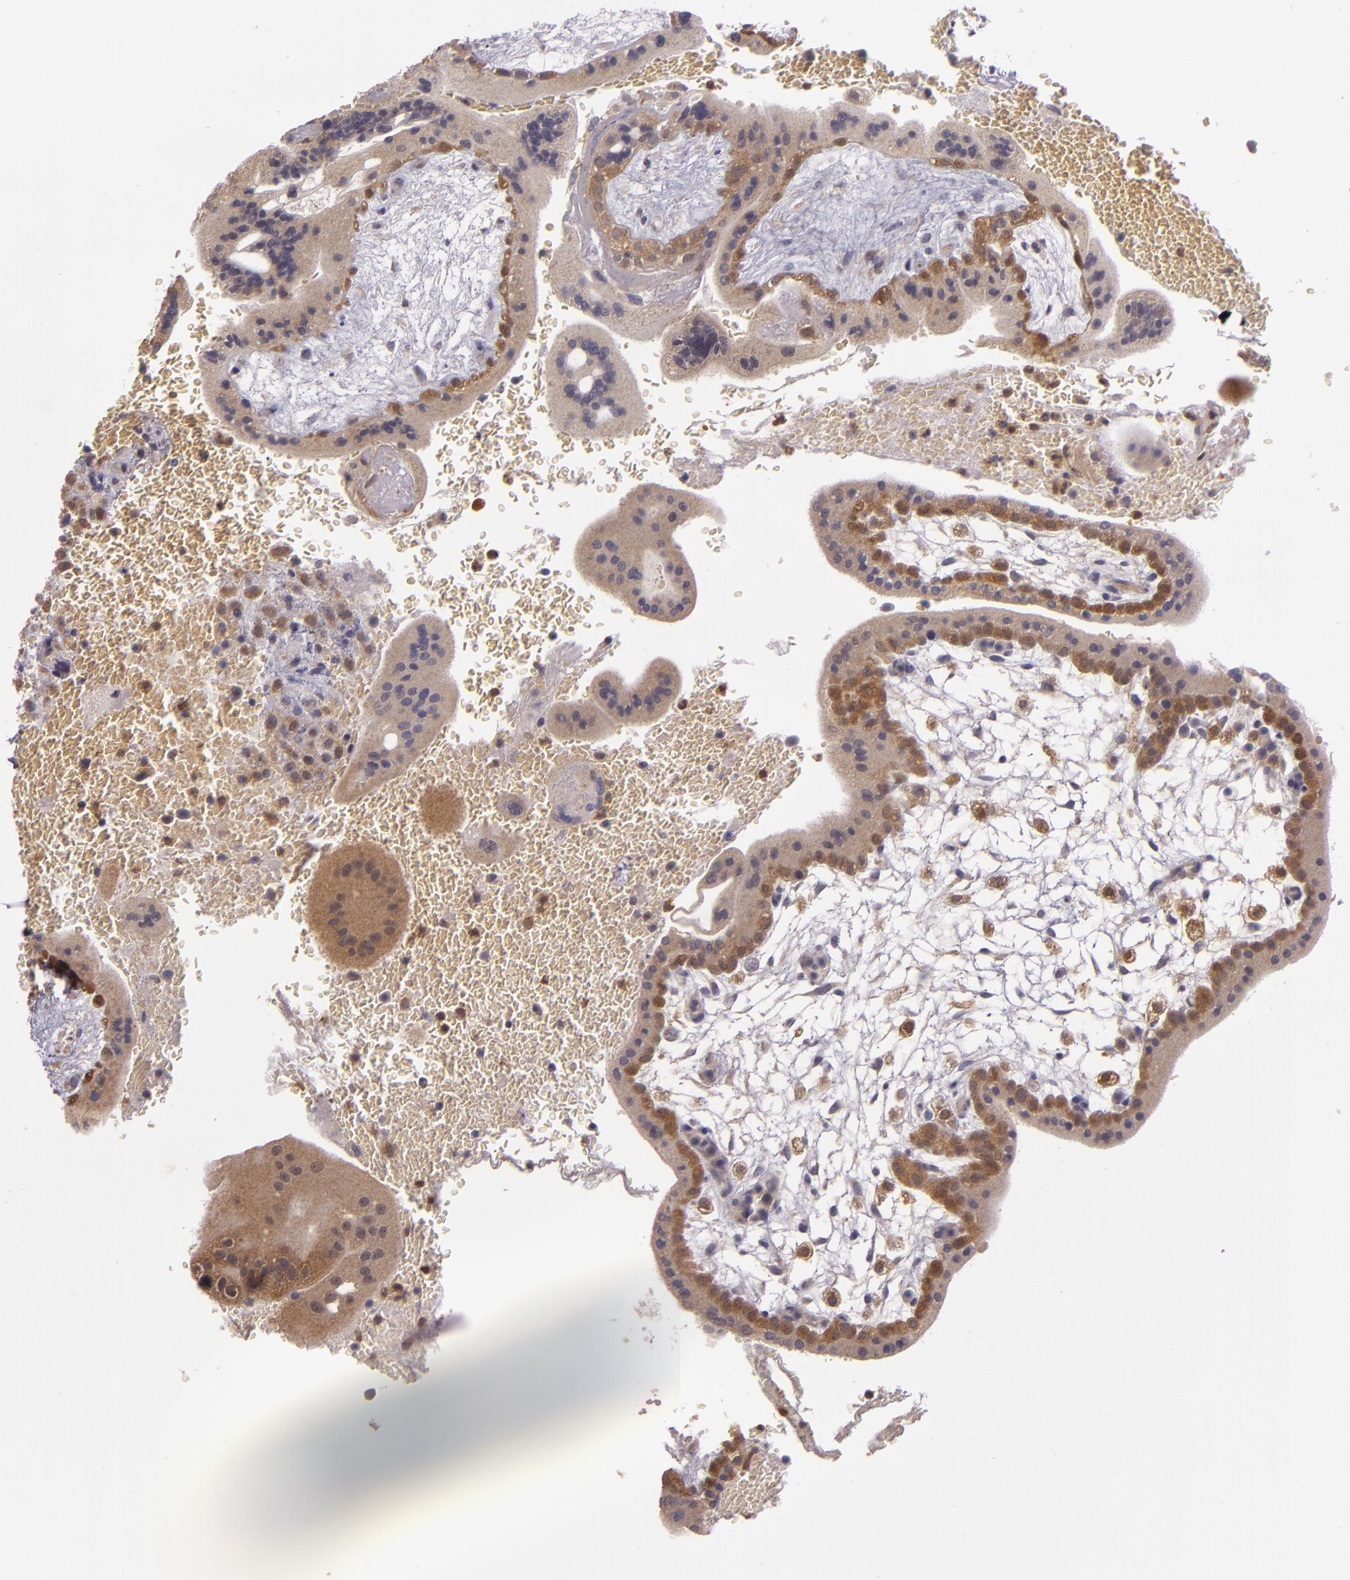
{"staining": {"intensity": "moderate", "quantity": "25%-75%", "location": "cytoplasmic/membranous"}, "tissue": "placenta", "cell_type": "Decidual cells", "image_type": "normal", "snomed": [{"axis": "morphology", "description": "Normal tissue, NOS"}, {"axis": "topography", "description": "Placenta"}], "caption": "Immunohistochemical staining of normal human placenta reveals moderate cytoplasmic/membranous protein expression in about 25%-75% of decidual cells. Immunohistochemistry stains the protein in brown and the nuclei are stained blue.", "gene": "FHIT", "patient": {"sex": "female", "age": 35}}